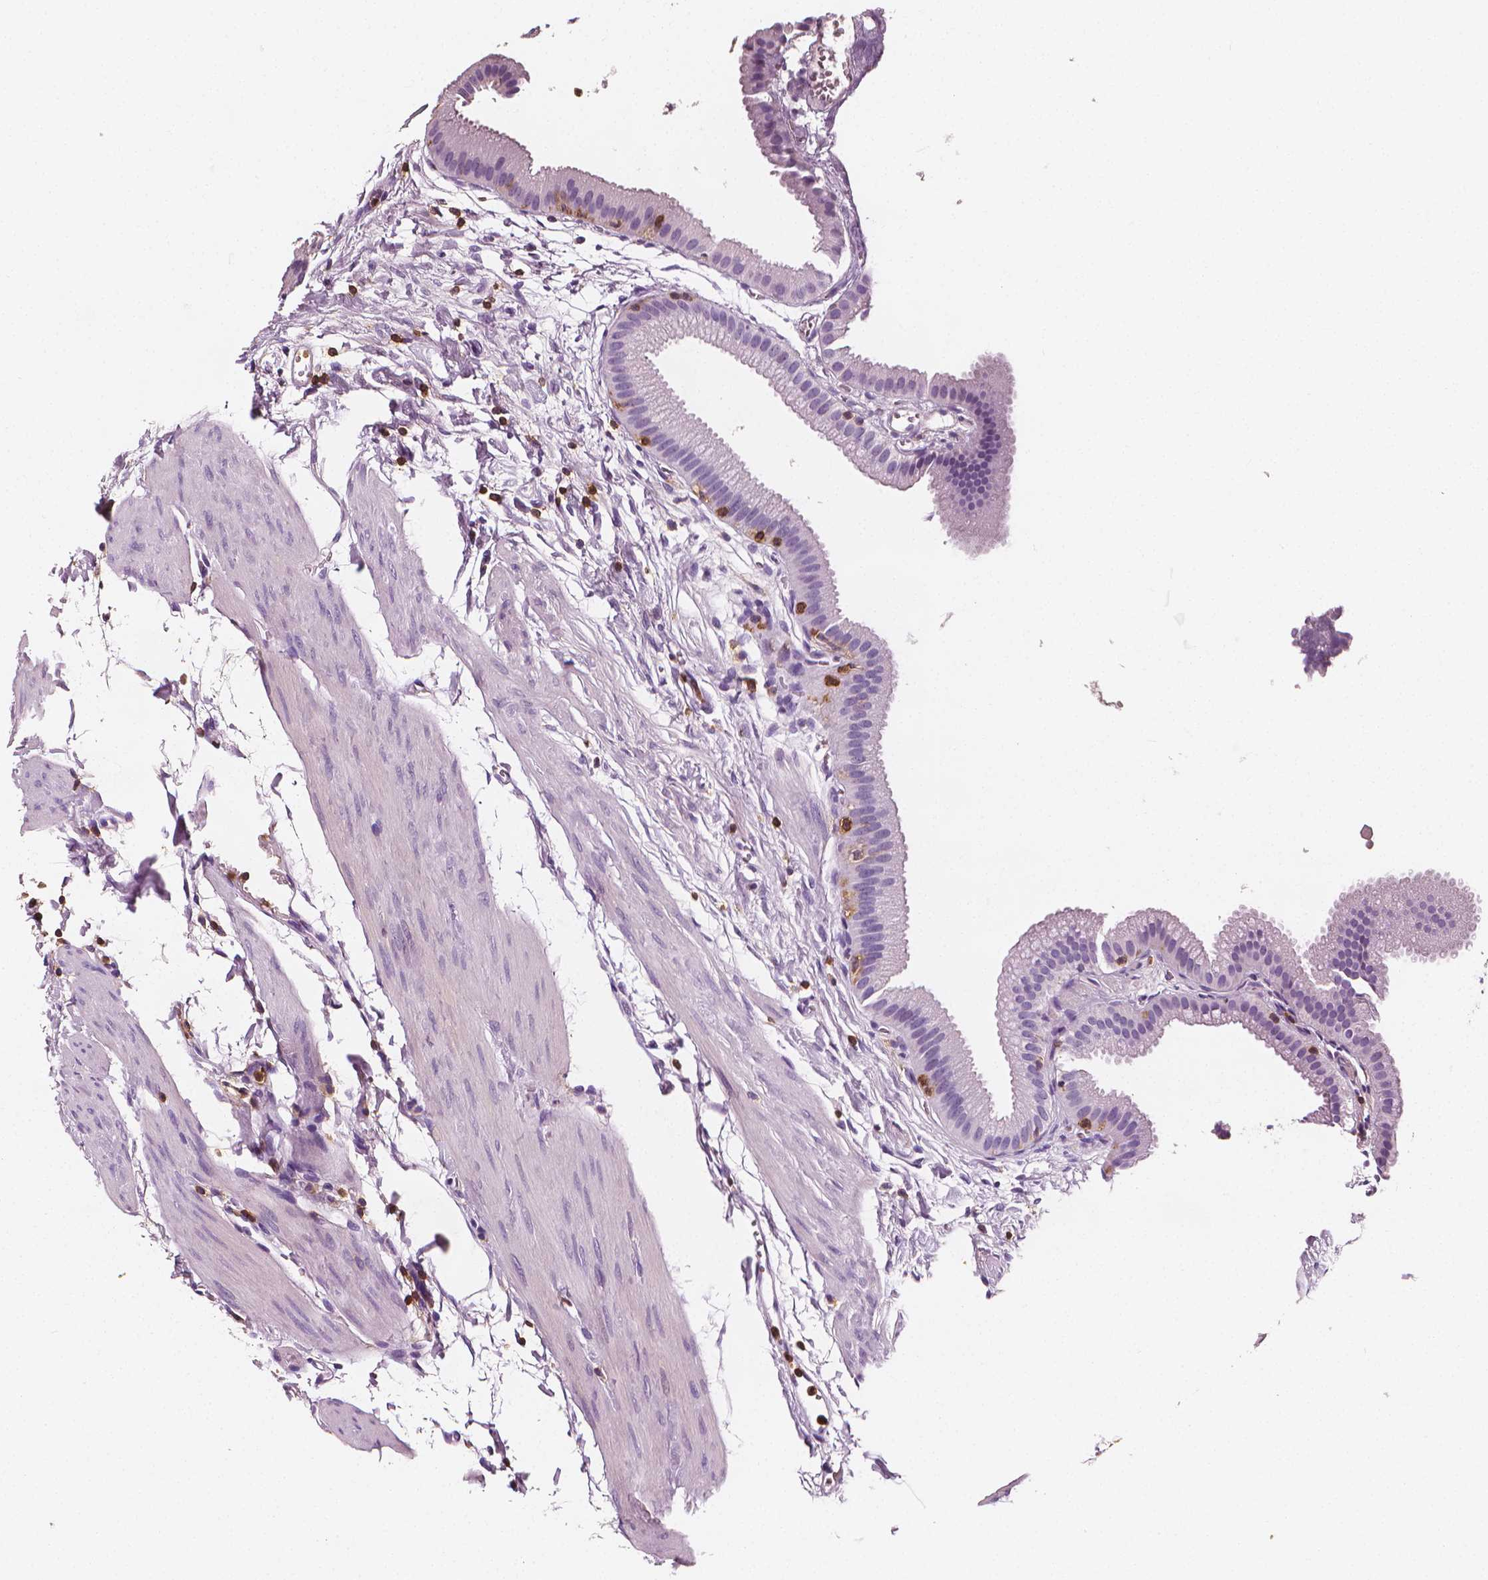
{"staining": {"intensity": "negative", "quantity": "none", "location": "none"}, "tissue": "gallbladder", "cell_type": "Glandular cells", "image_type": "normal", "snomed": [{"axis": "morphology", "description": "Normal tissue, NOS"}, {"axis": "topography", "description": "Gallbladder"}], "caption": "DAB (3,3'-diaminobenzidine) immunohistochemical staining of normal human gallbladder shows no significant positivity in glandular cells.", "gene": "PTPRC", "patient": {"sex": "female", "age": 63}}